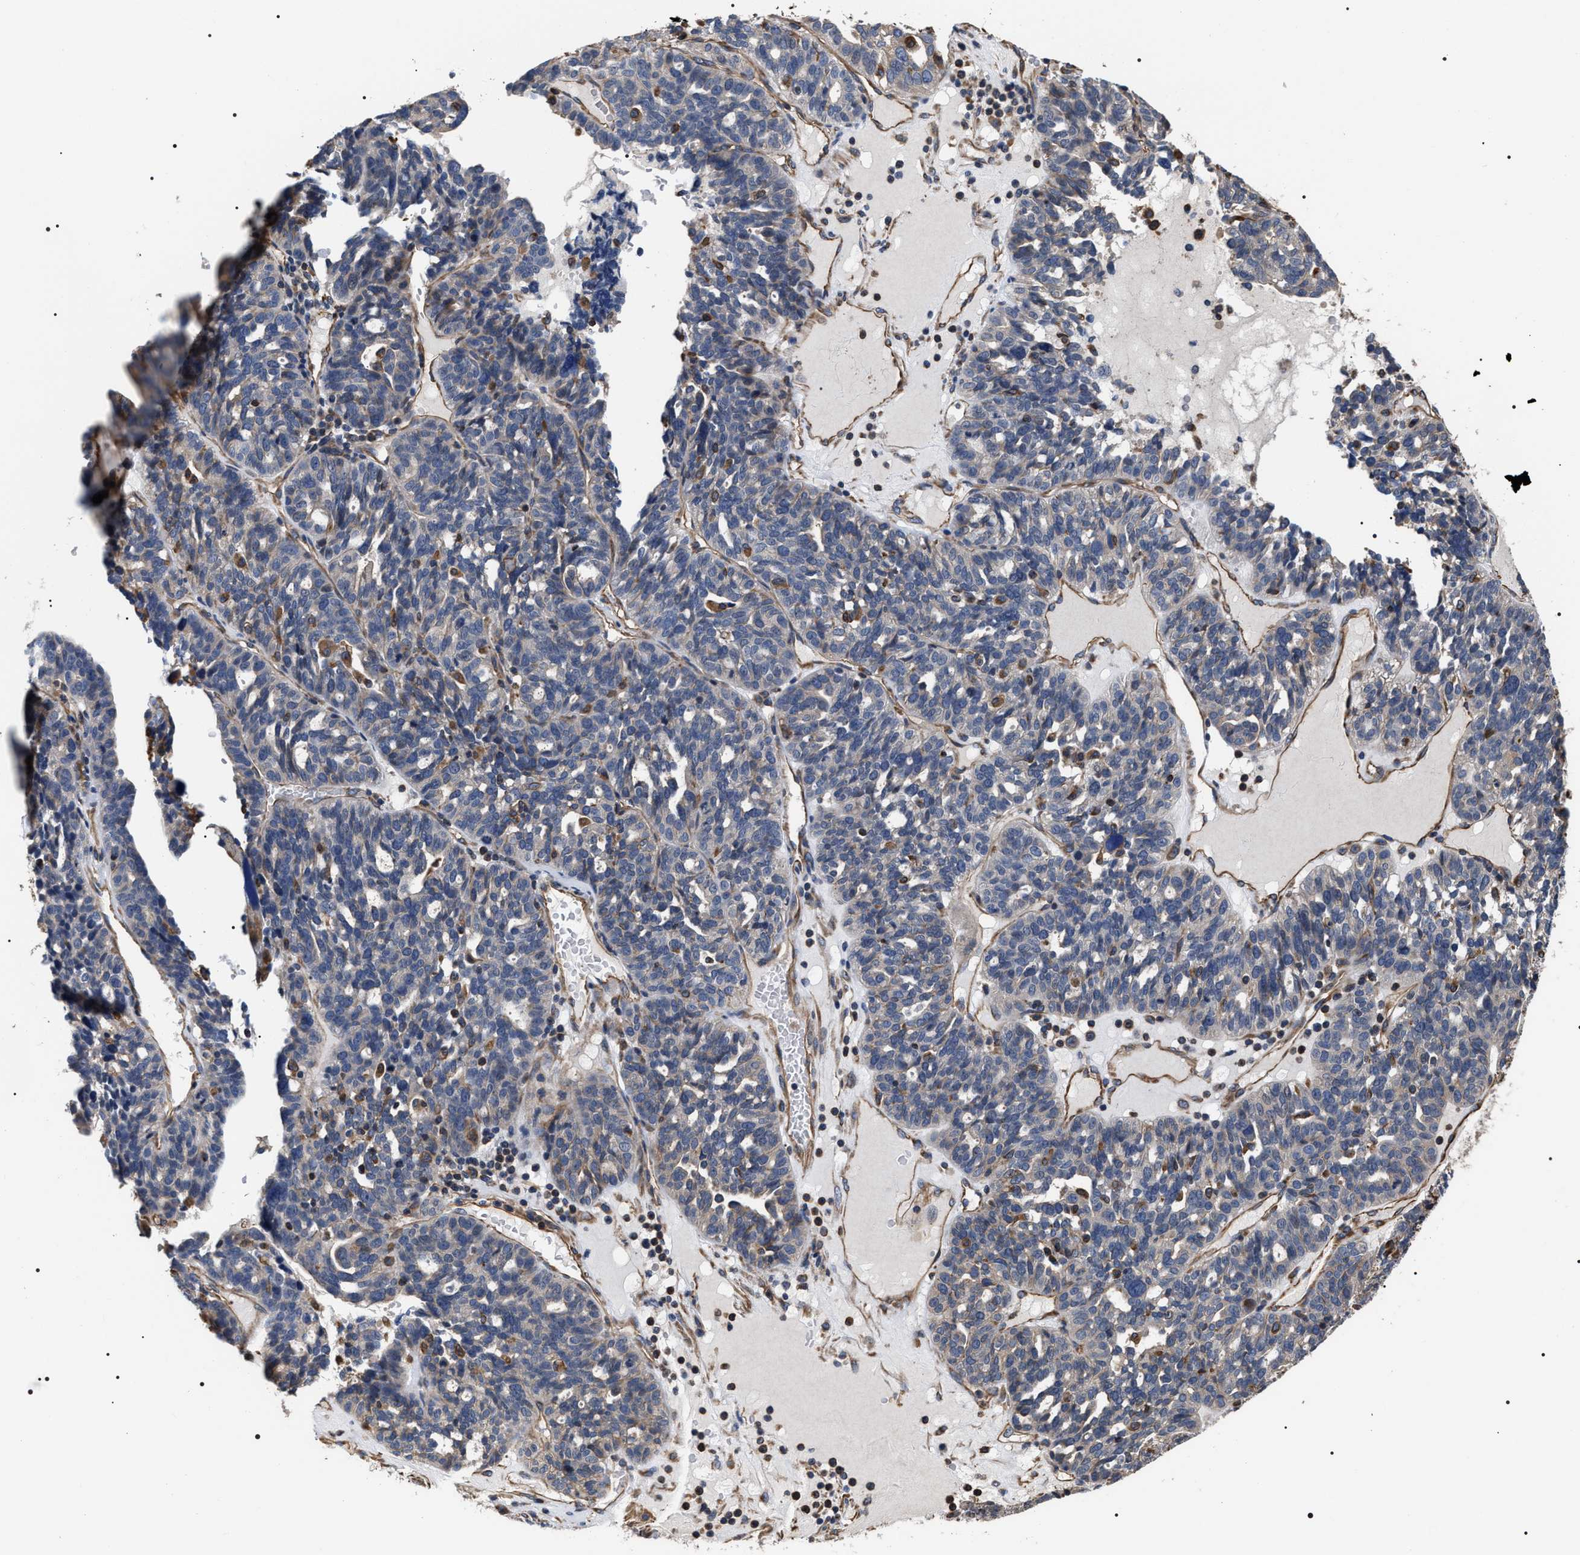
{"staining": {"intensity": "weak", "quantity": "<25%", "location": "cytoplasmic/membranous"}, "tissue": "ovarian cancer", "cell_type": "Tumor cells", "image_type": "cancer", "snomed": [{"axis": "morphology", "description": "Cystadenocarcinoma, serous, NOS"}, {"axis": "topography", "description": "Ovary"}], "caption": "A photomicrograph of serous cystadenocarcinoma (ovarian) stained for a protein displays no brown staining in tumor cells.", "gene": "TSPAN33", "patient": {"sex": "female", "age": 59}}